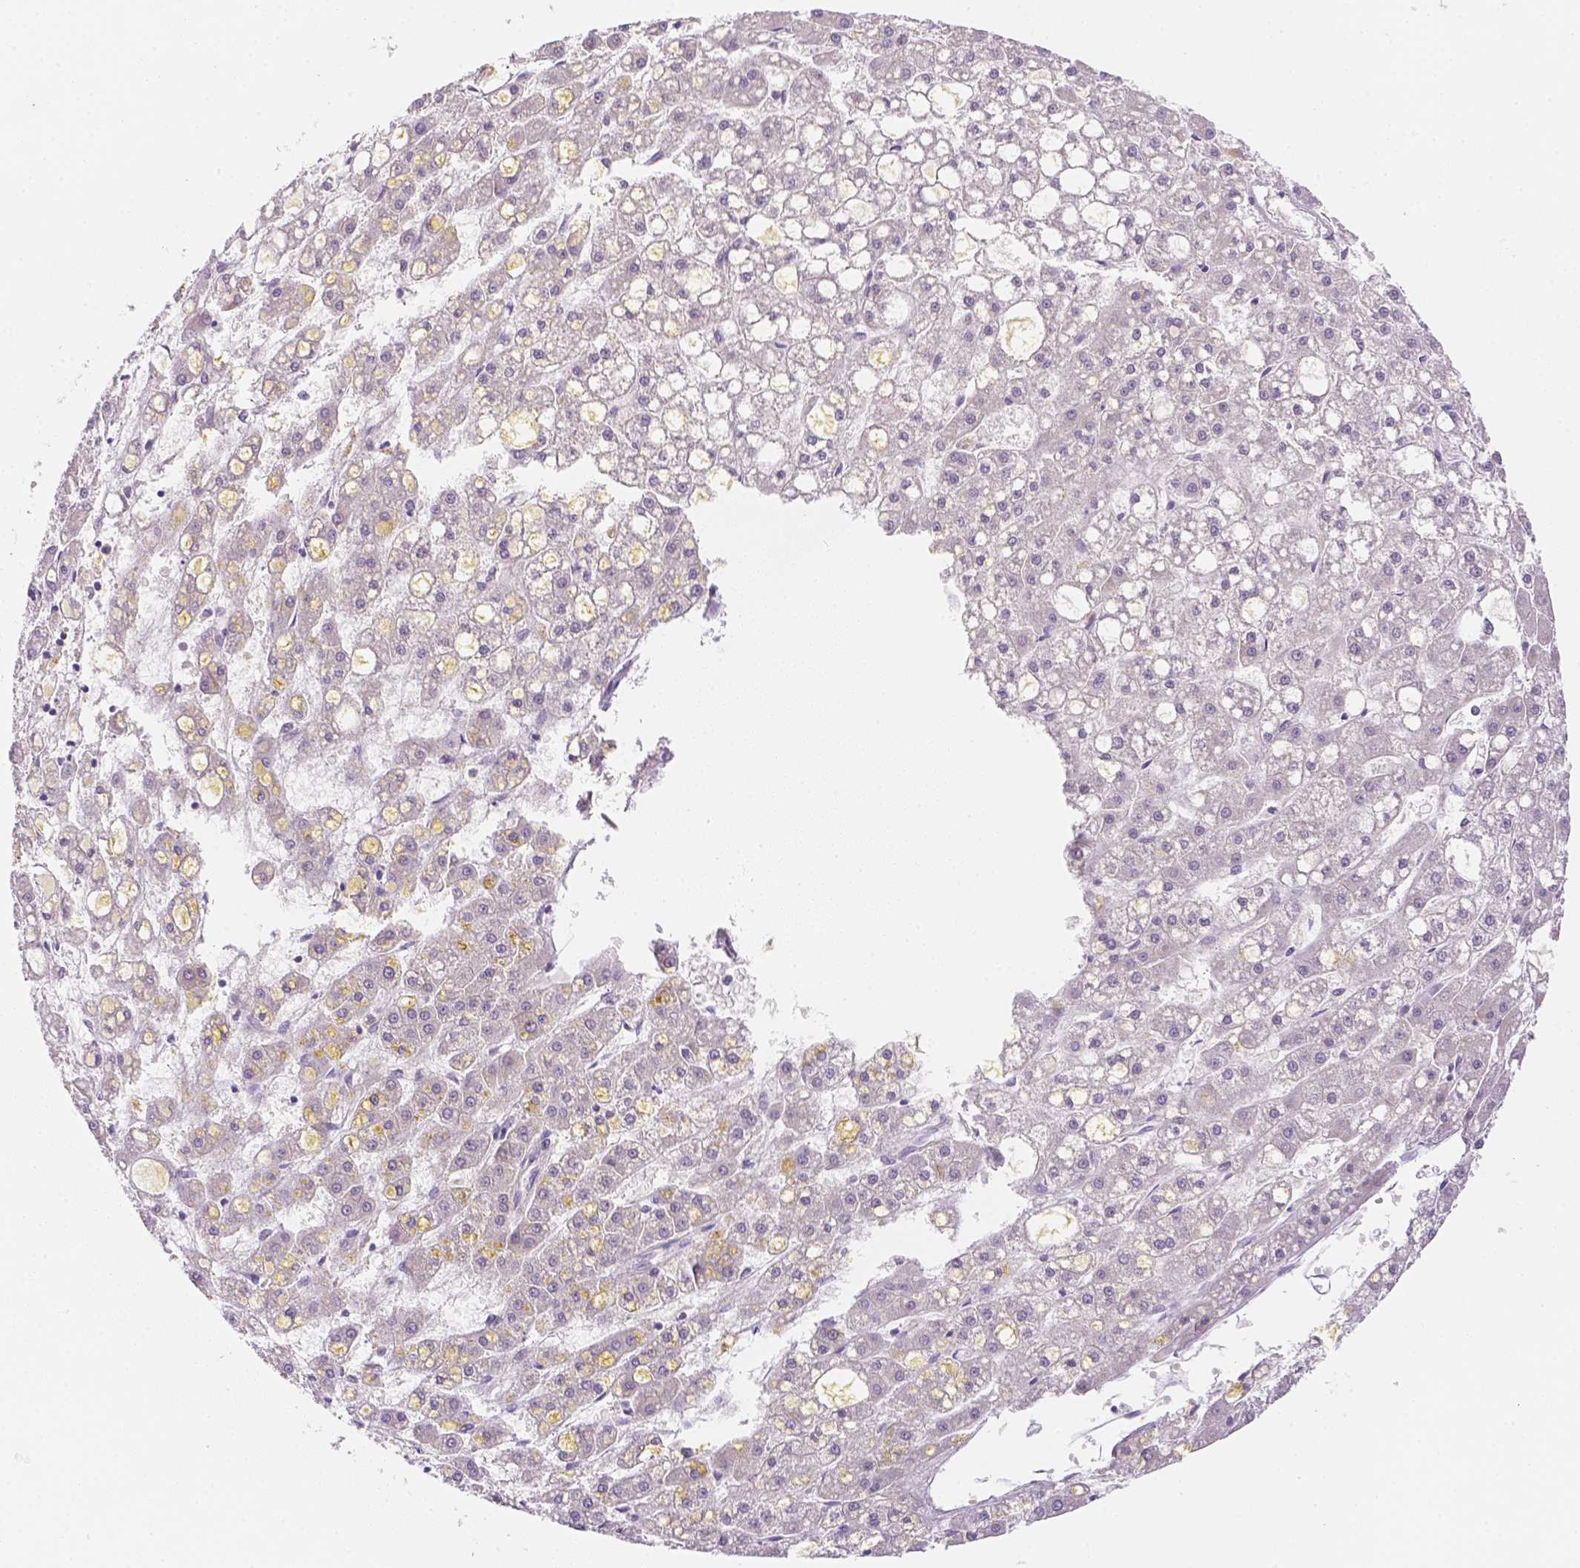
{"staining": {"intensity": "negative", "quantity": "none", "location": "none"}, "tissue": "liver cancer", "cell_type": "Tumor cells", "image_type": "cancer", "snomed": [{"axis": "morphology", "description": "Carcinoma, Hepatocellular, NOS"}, {"axis": "topography", "description": "Liver"}], "caption": "Hepatocellular carcinoma (liver) was stained to show a protein in brown. There is no significant positivity in tumor cells. The staining is performed using DAB (3,3'-diaminobenzidine) brown chromogen with nuclei counter-stained in using hematoxylin.", "gene": "C10orf67", "patient": {"sex": "male", "age": 67}}